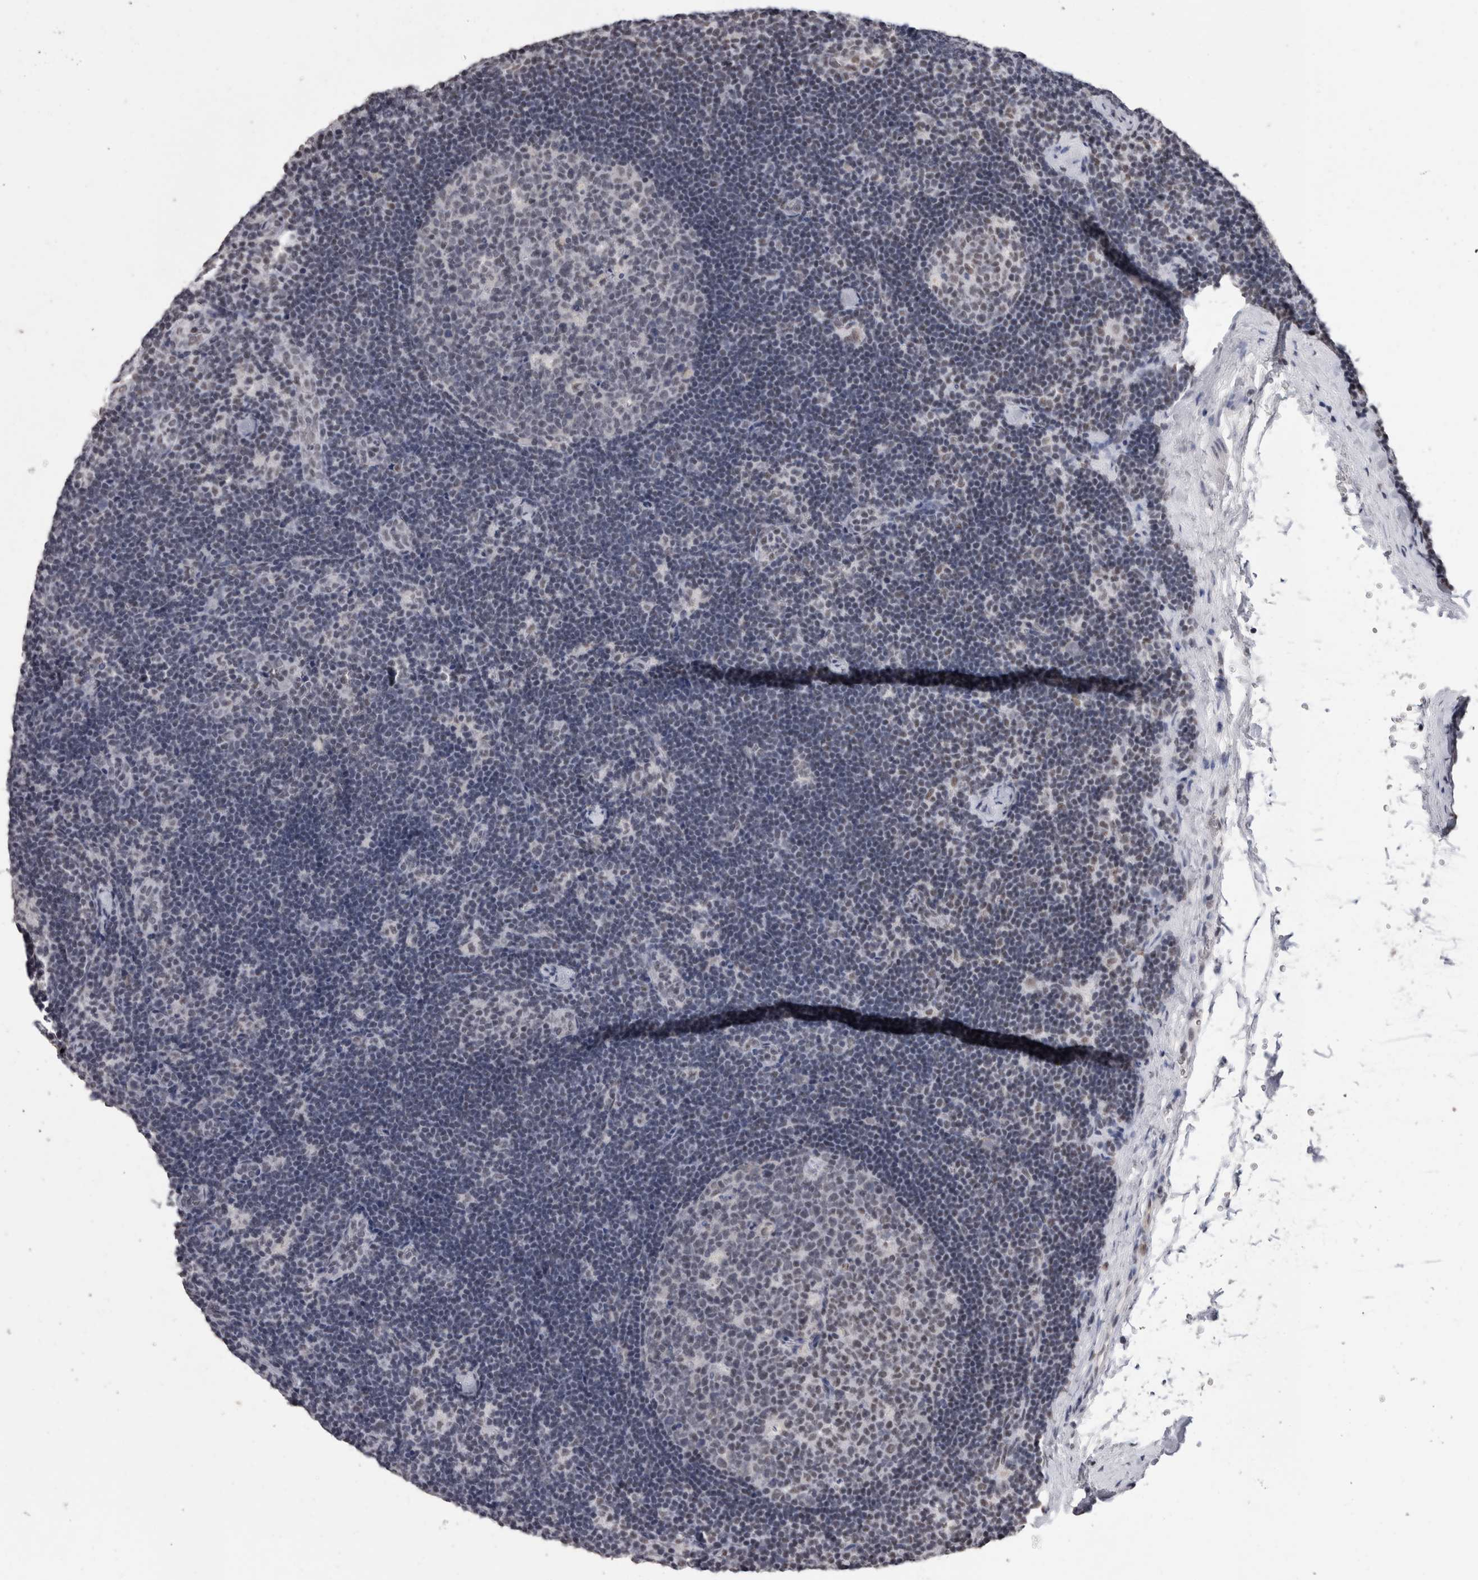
{"staining": {"intensity": "weak", "quantity": "<25%", "location": "nuclear"}, "tissue": "lymph node", "cell_type": "Germinal center cells", "image_type": "normal", "snomed": [{"axis": "morphology", "description": "Normal tissue, NOS"}, {"axis": "topography", "description": "Lymph node"}], "caption": "This is an IHC image of unremarkable lymph node. There is no staining in germinal center cells.", "gene": "DDX17", "patient": {"sex": "female", "age": 22}}